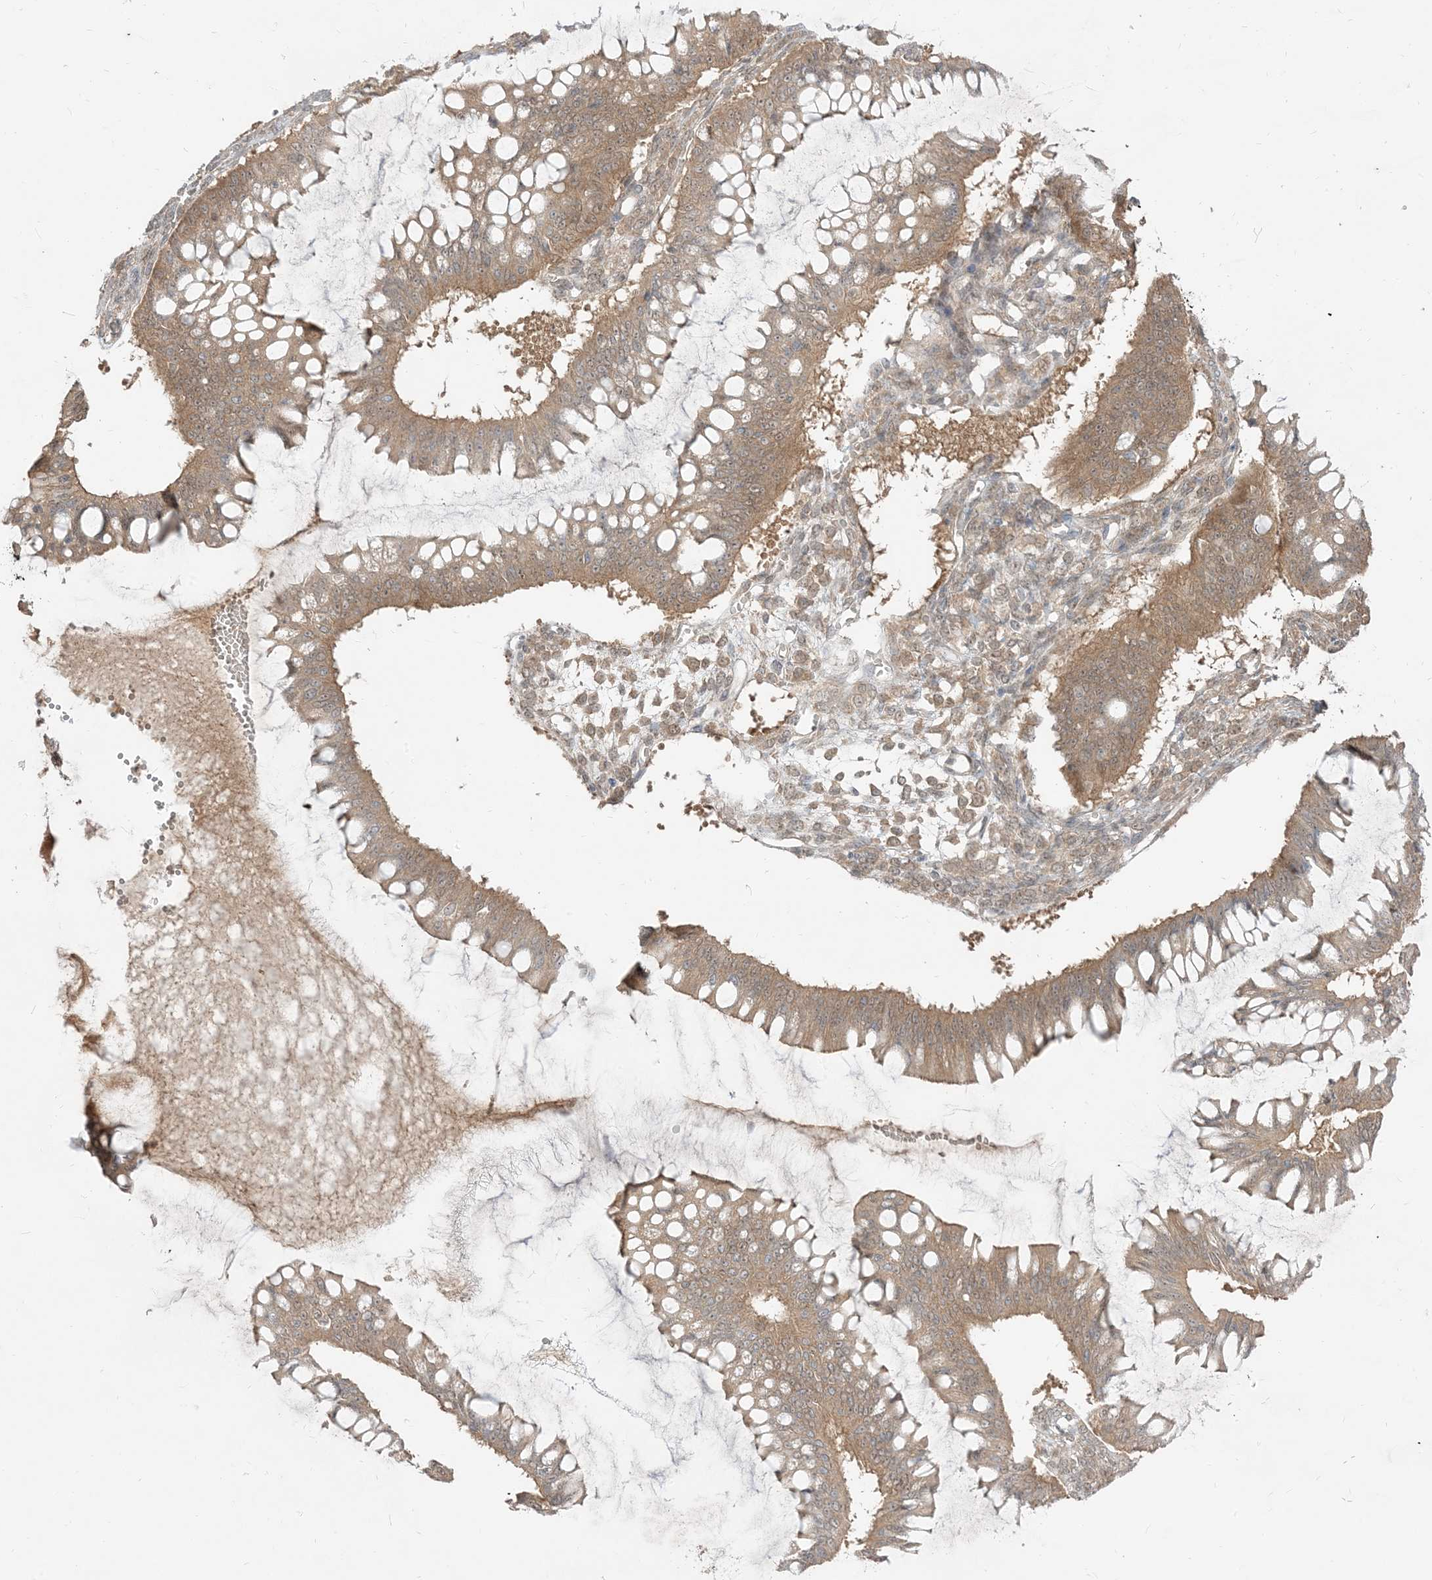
{"staining": {"intensity": "moderate", "quantity": ">75%", "location": "cytoplasmic/membranous"}, "tissue": "ovarian cancer", "cell_type": "Tumor cells", "image_type": "cancer", "snomed": [{"axis": "morphology", "description": "Cystadenocarcinoma, mucinous, NOS"}, {"axis": "topography", "description": "Ovary"}], "caption": "Immunohistochemical staining of ovarian cancer demonstrates medium levels of moderate cytoplasmic/membranous protein positivity in approximately >75% of tumor cells.", "gene": "TBCC", "patient": {"sex": "female", "age": 73}}